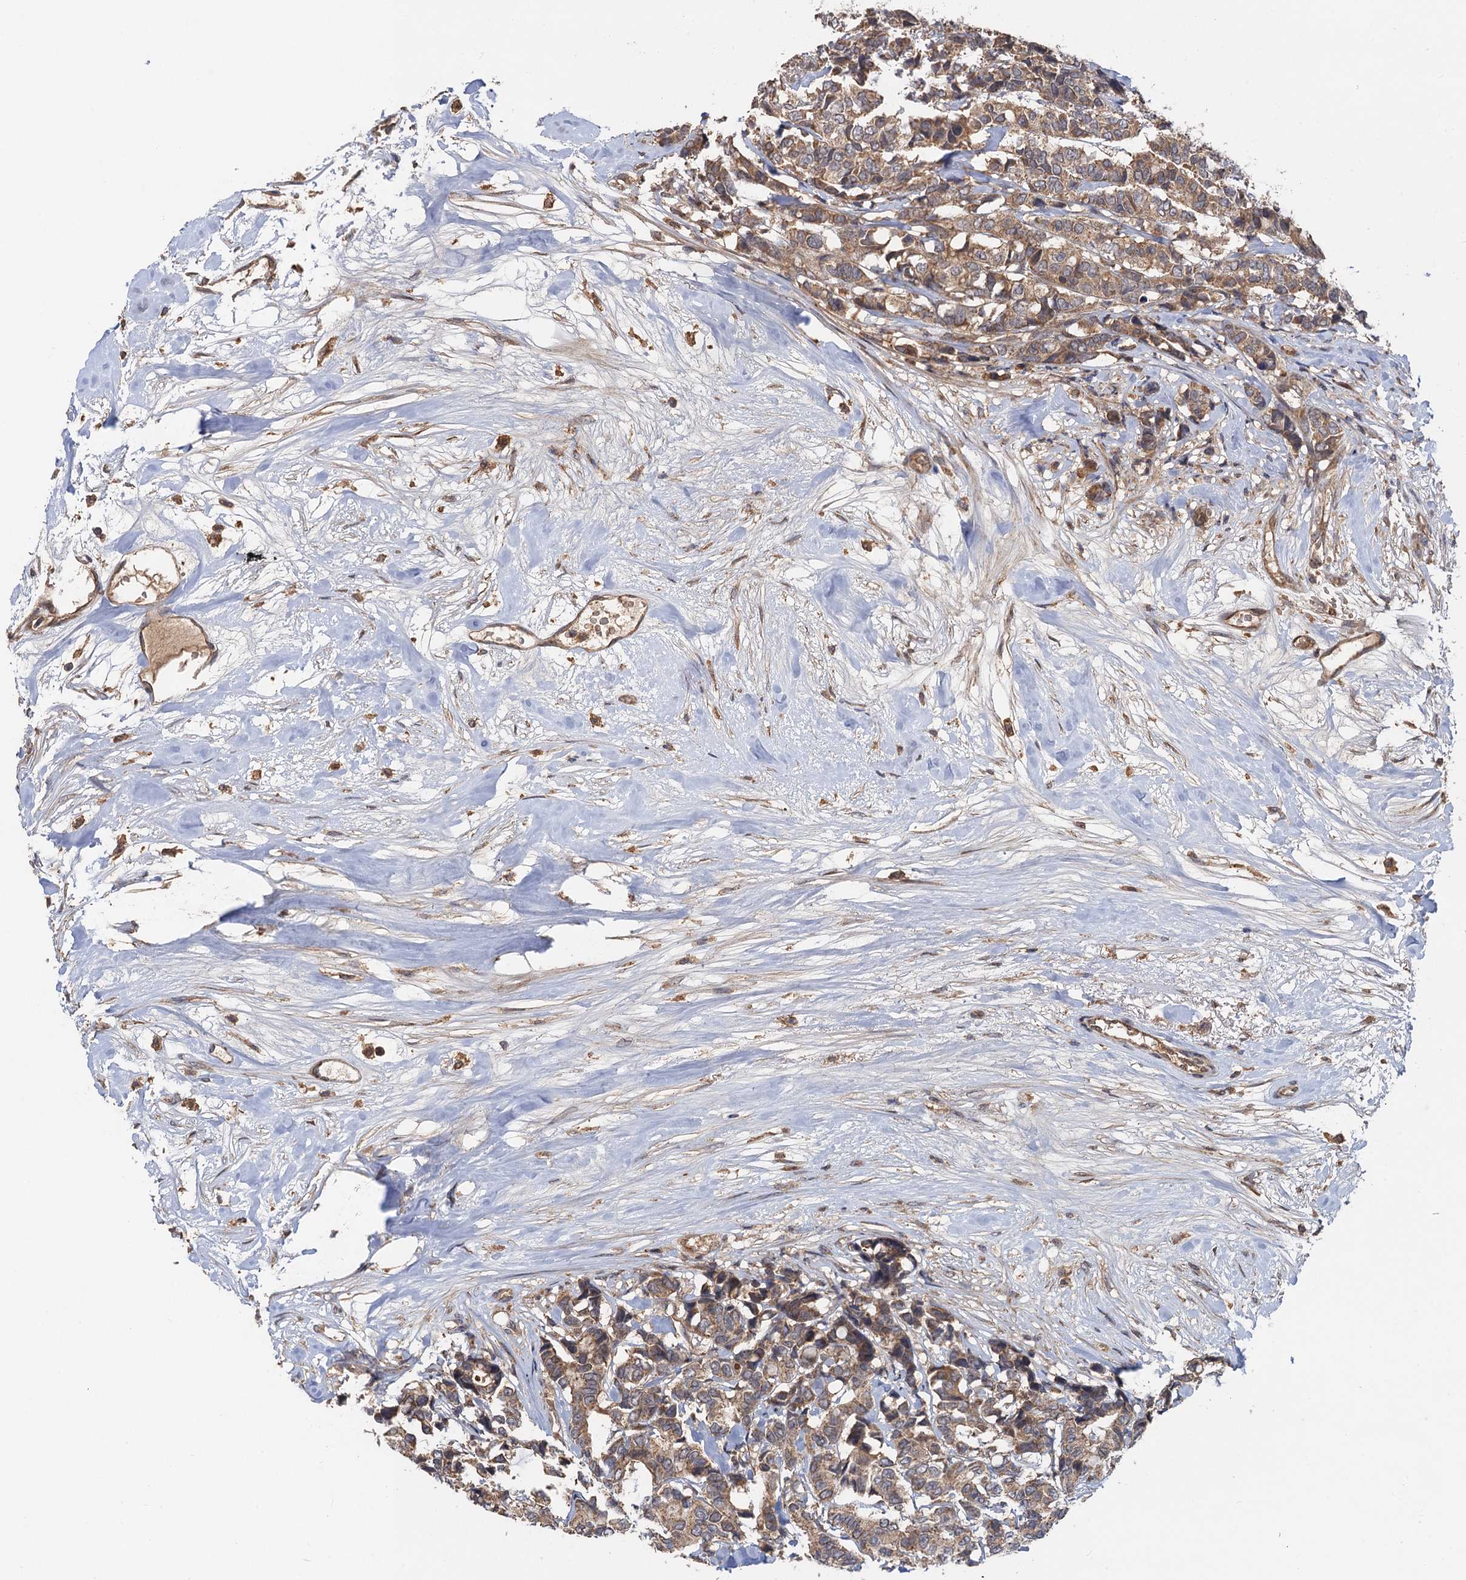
{"staining": {"intensity": "moderate", "quantity": ">75%", "location": "cytoplasmic/membranous"}, "tissue": "breast cancer", "cell_type": "Tumor cells", "image_type": "cancer", "snomed": [{"axis": "morphology", "description": "Duct carcinoma"}, {"axis": "topography", "description": "Breast"}], "caption": "Tumor cells demonstrate medium levels of moderate cytoplasmic/membranous staining in about >75% of cells in breast infiltrating ductal carcinoma.", "gene": "SNX32", "patient": {"sex": "female", "age": 87}}